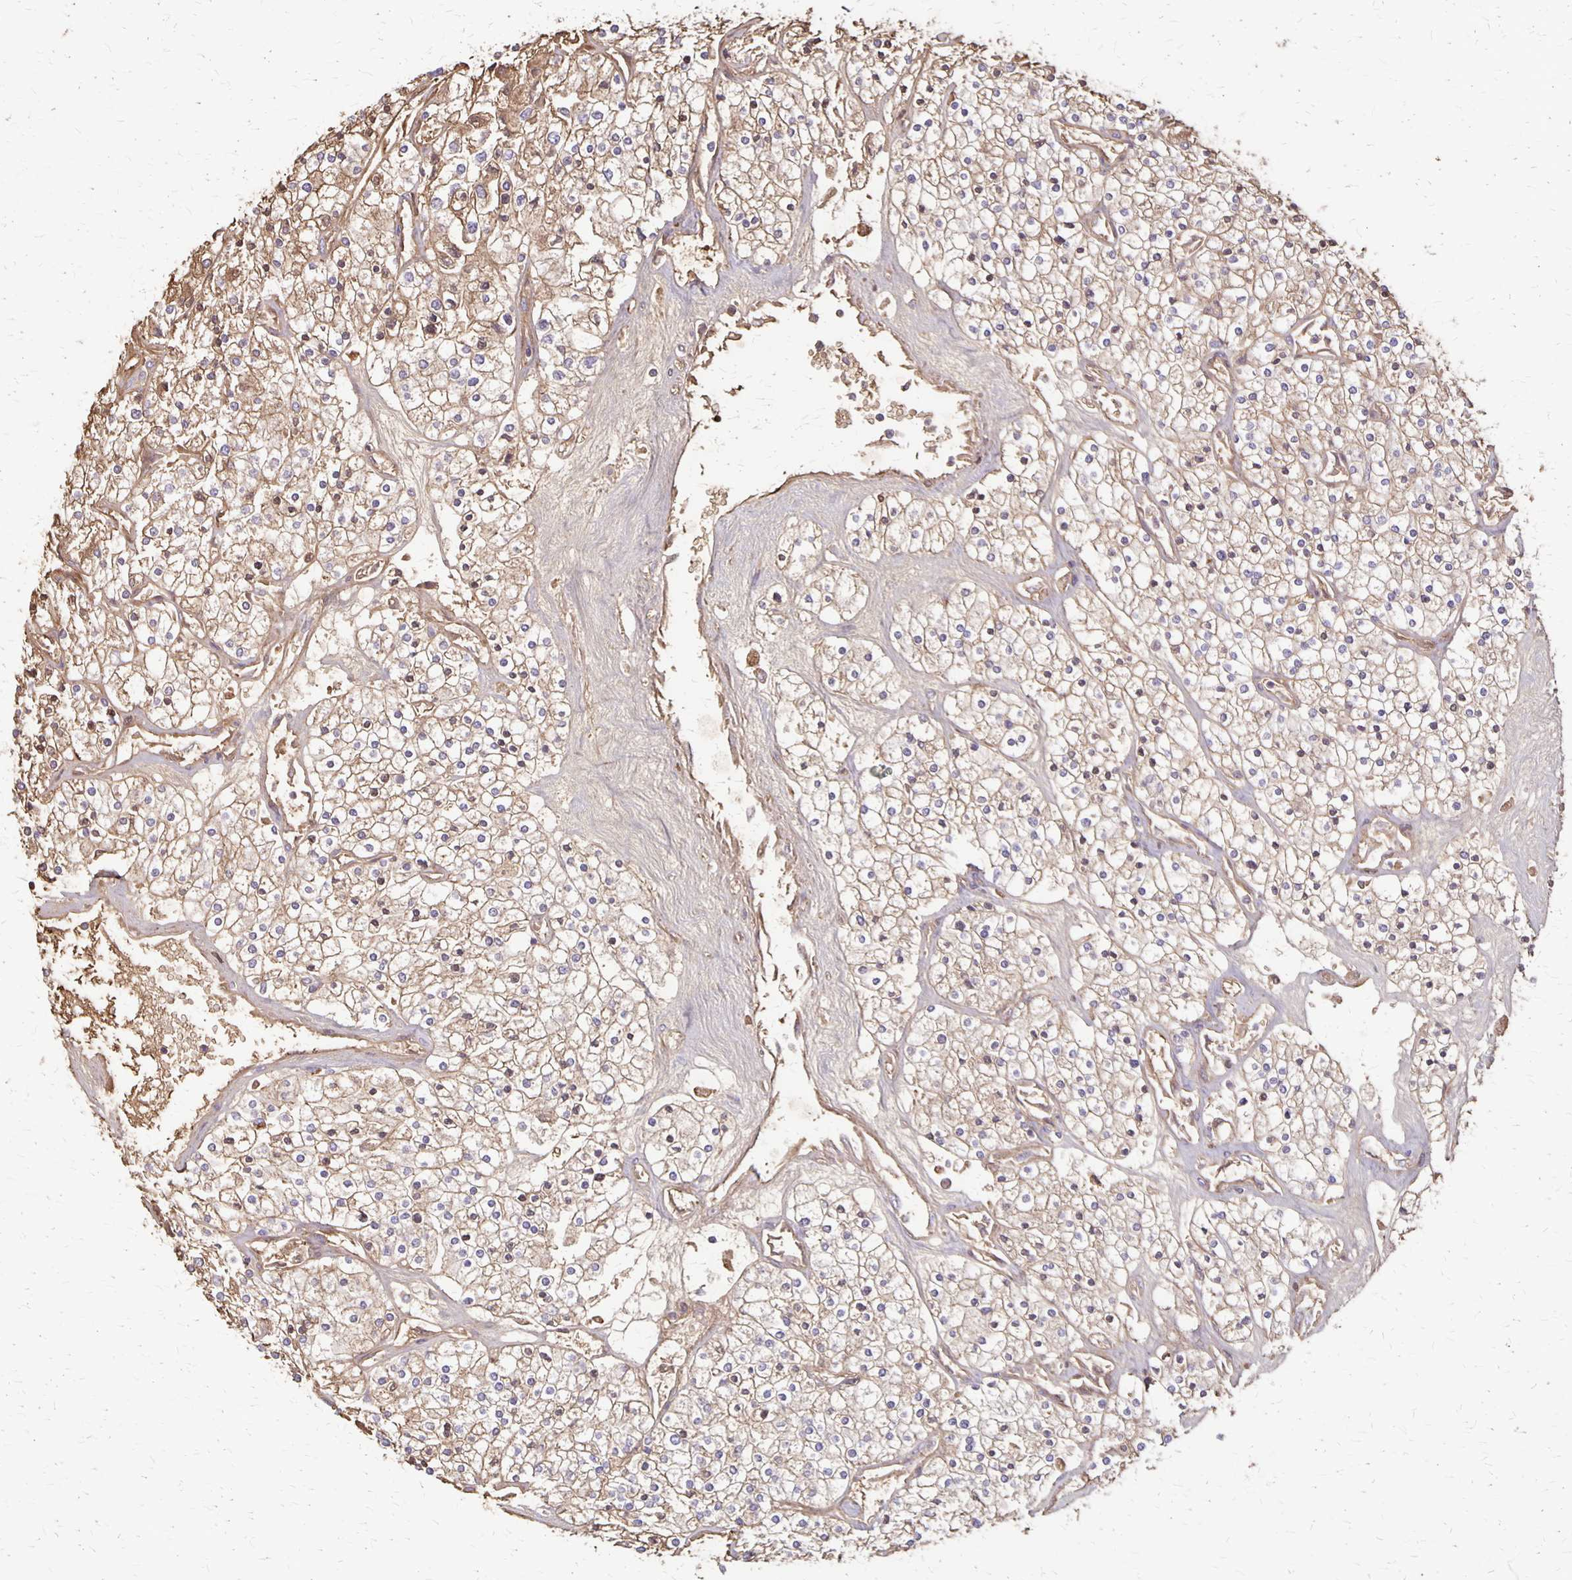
{"staining": {"intensity": "weak", "quantity": "25%-75%", "location": "cytoplasmic/membranous"}, "tissue": "renal cancer", "cell_type": "Tumor cells", "image_type": "cancer", "snomed": [{"axis": "morphology", "description": "Adenocarcinoma, NOS"}, {"axis": "topography", "description": "Kidney"}], "caption": "Protein expression analysis of adenocarcinoma (renal) demonstrates weak cytoplasmic/membranous positivity in approximately 25%-75% of tumor cells.", "gene": "PROM2", "patient": {"sex": "male", "age": 80}}